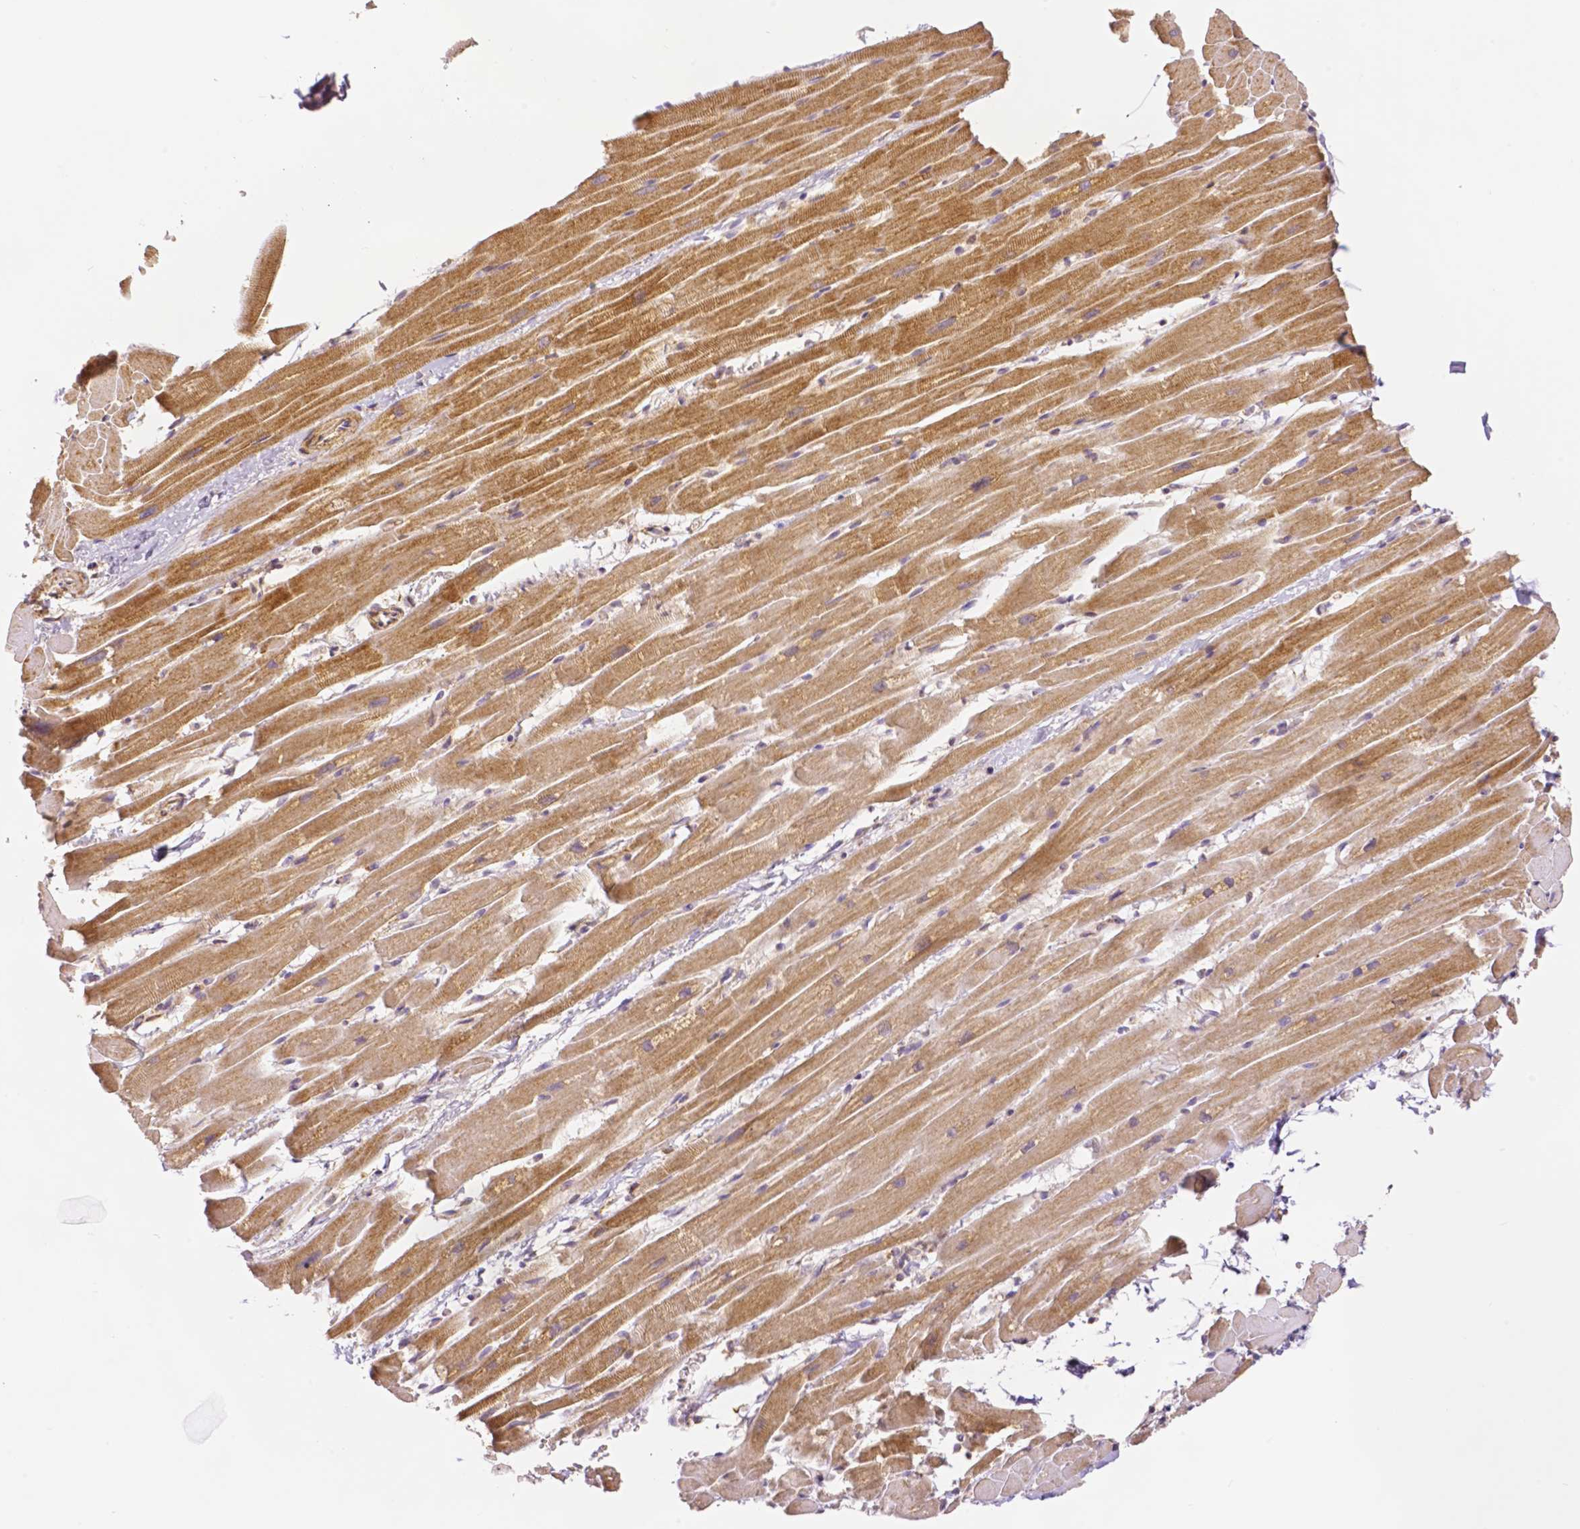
{"staining": {"intensity": "moderate", "quantity": ">75%", "location": "cytoplasmic/membranous"}, "tissue": "heart muscle", "cell_type": "Cardiomyocytes", "image_type": "normal", "snomed": [{"axis": "morphology", "description": "Normal tissue, NOS"}, {"axis": "topography", "description": "Heart"}], "caption": "The photomicrograph shows a brown stain indicating the presence of a protein in the cytoplasmic/membranous of cardiomyocytes in heart muscle.", "gene": "RHOT1", "patient": {"sex": "male", "age": 37}}